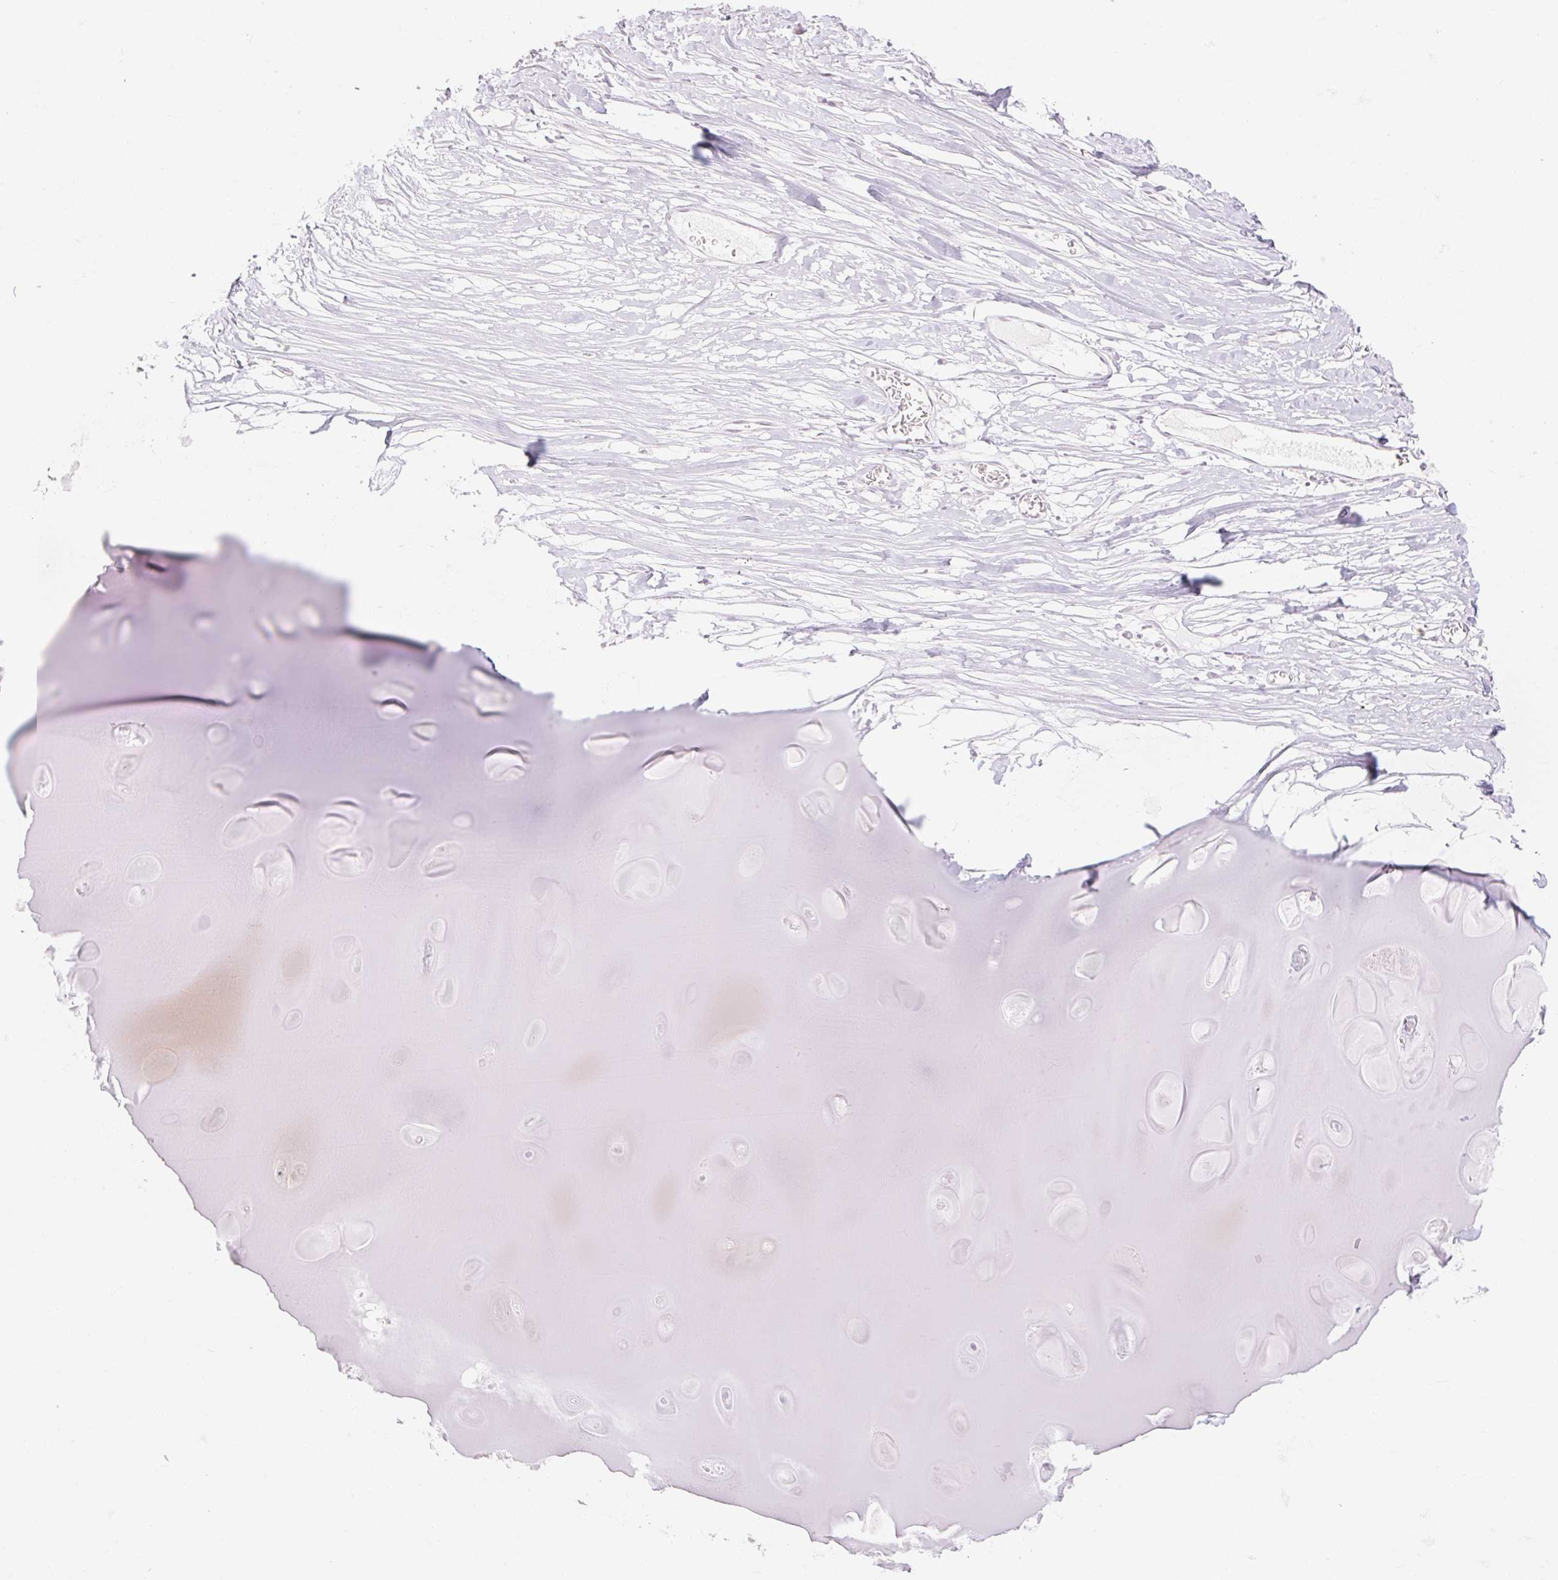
{"staining": {"intensity": "negative", "quantity": "none", "location": "none"}, "tissue": "soft tissue", "cell_type": "Chondrocytes", "image_type": "normal", "snomed": [{"axis": "morphology", "description": "Normal tissue, NOS"}, {"axis": "topography", "description": "Cartilage tissue"}], "caption": "This photomicrograph is of benign soft tissue stained with immunohistochemistry to label a protein in brown with the nuclei are counter-stained blue. There is no expression in chondrocytes.", "gene": "TAF1L", "patient": {"sex": "male", "age": 57}}